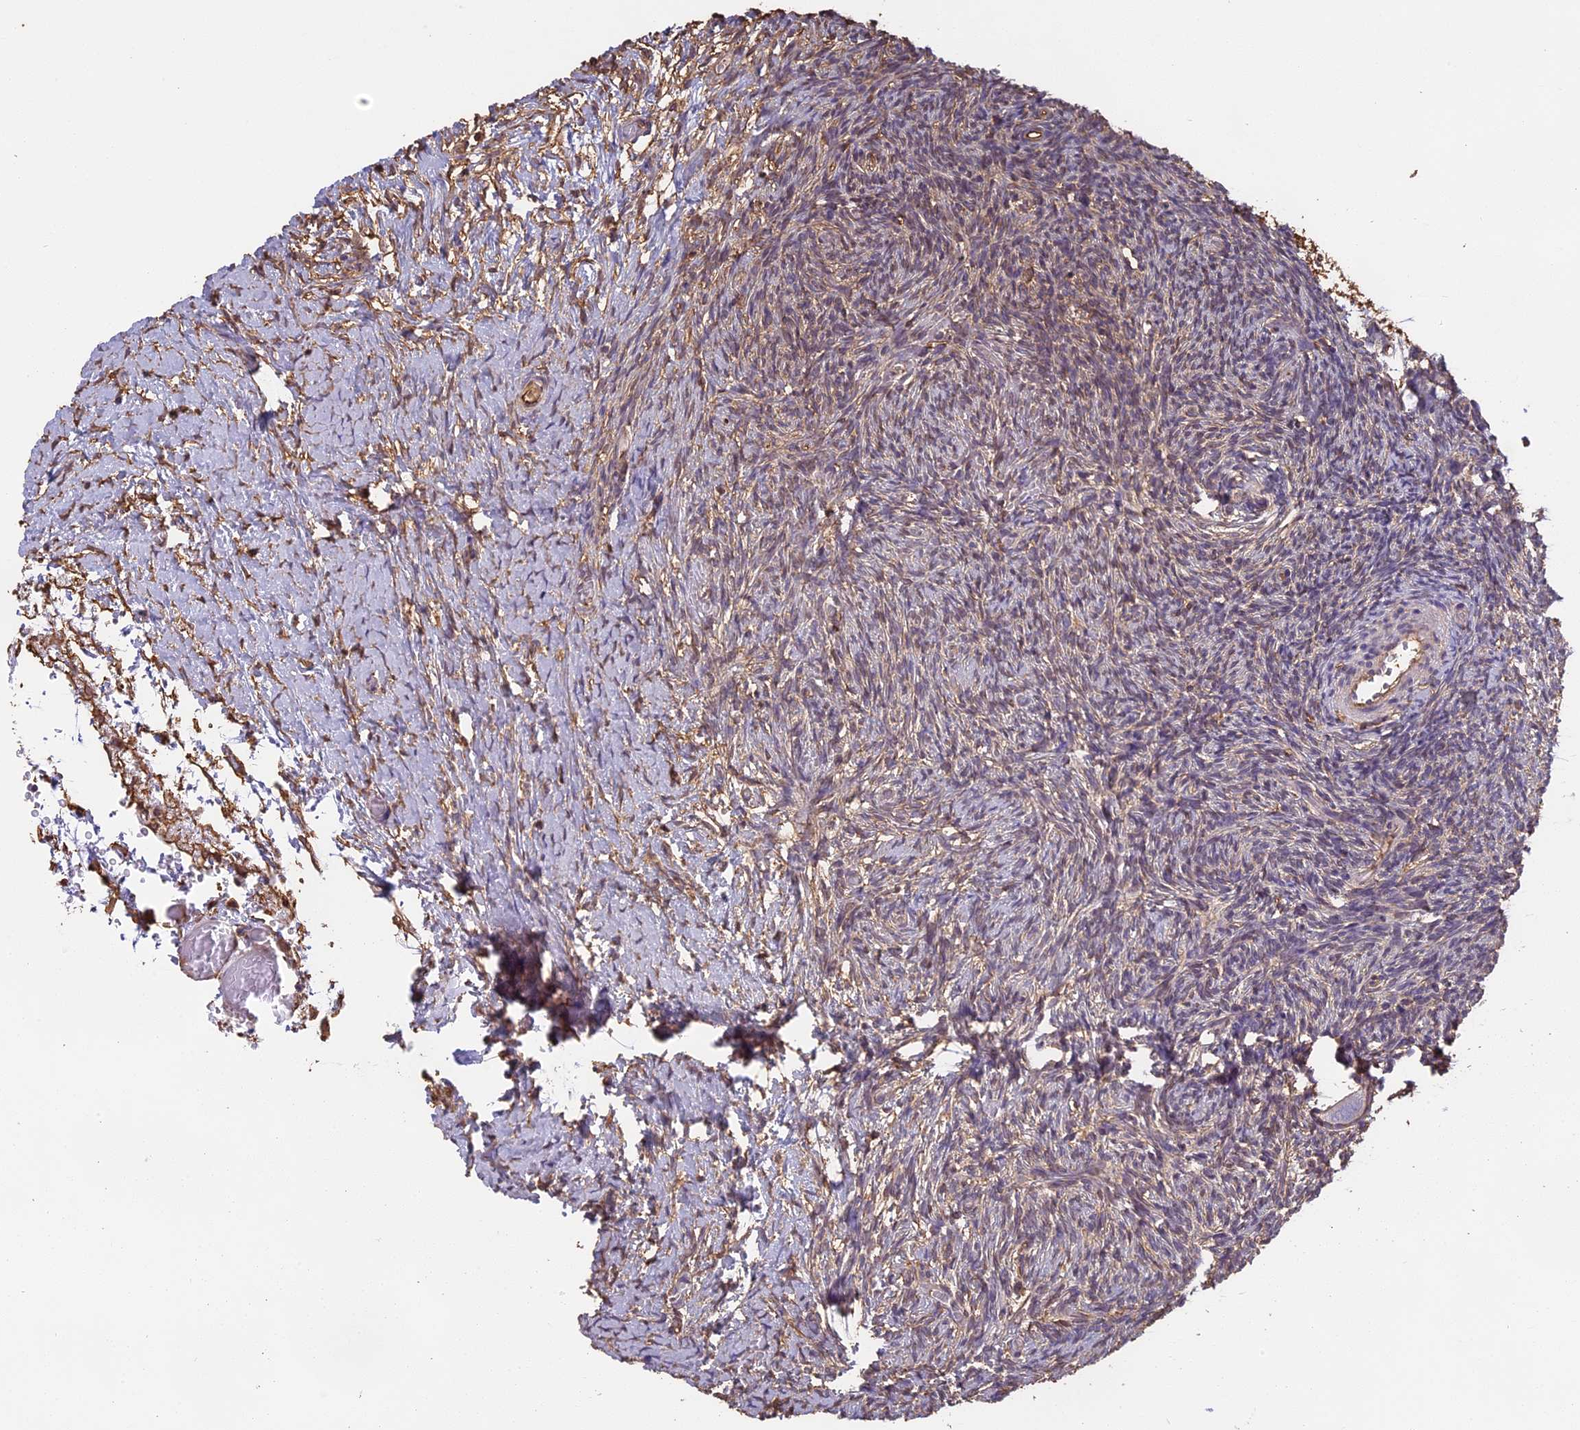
{"staining": {"intensity": "negative", "quantity": "none", "location": "none"}, "tissue": "ovary", "cell_type": "Follicle cells", "image_type": "normal", "snomed": [{"axis": "morphology", "description": "Normal tissue, NOS"}, {"axis": "topography", "description": "Ovary"}], "caption": "This is an IHC micrograph of unremarkable ovary. There is no expression in follicle cells.", "gene": "TMEM255B", "patient": {"sex": "female", "age": 39}}